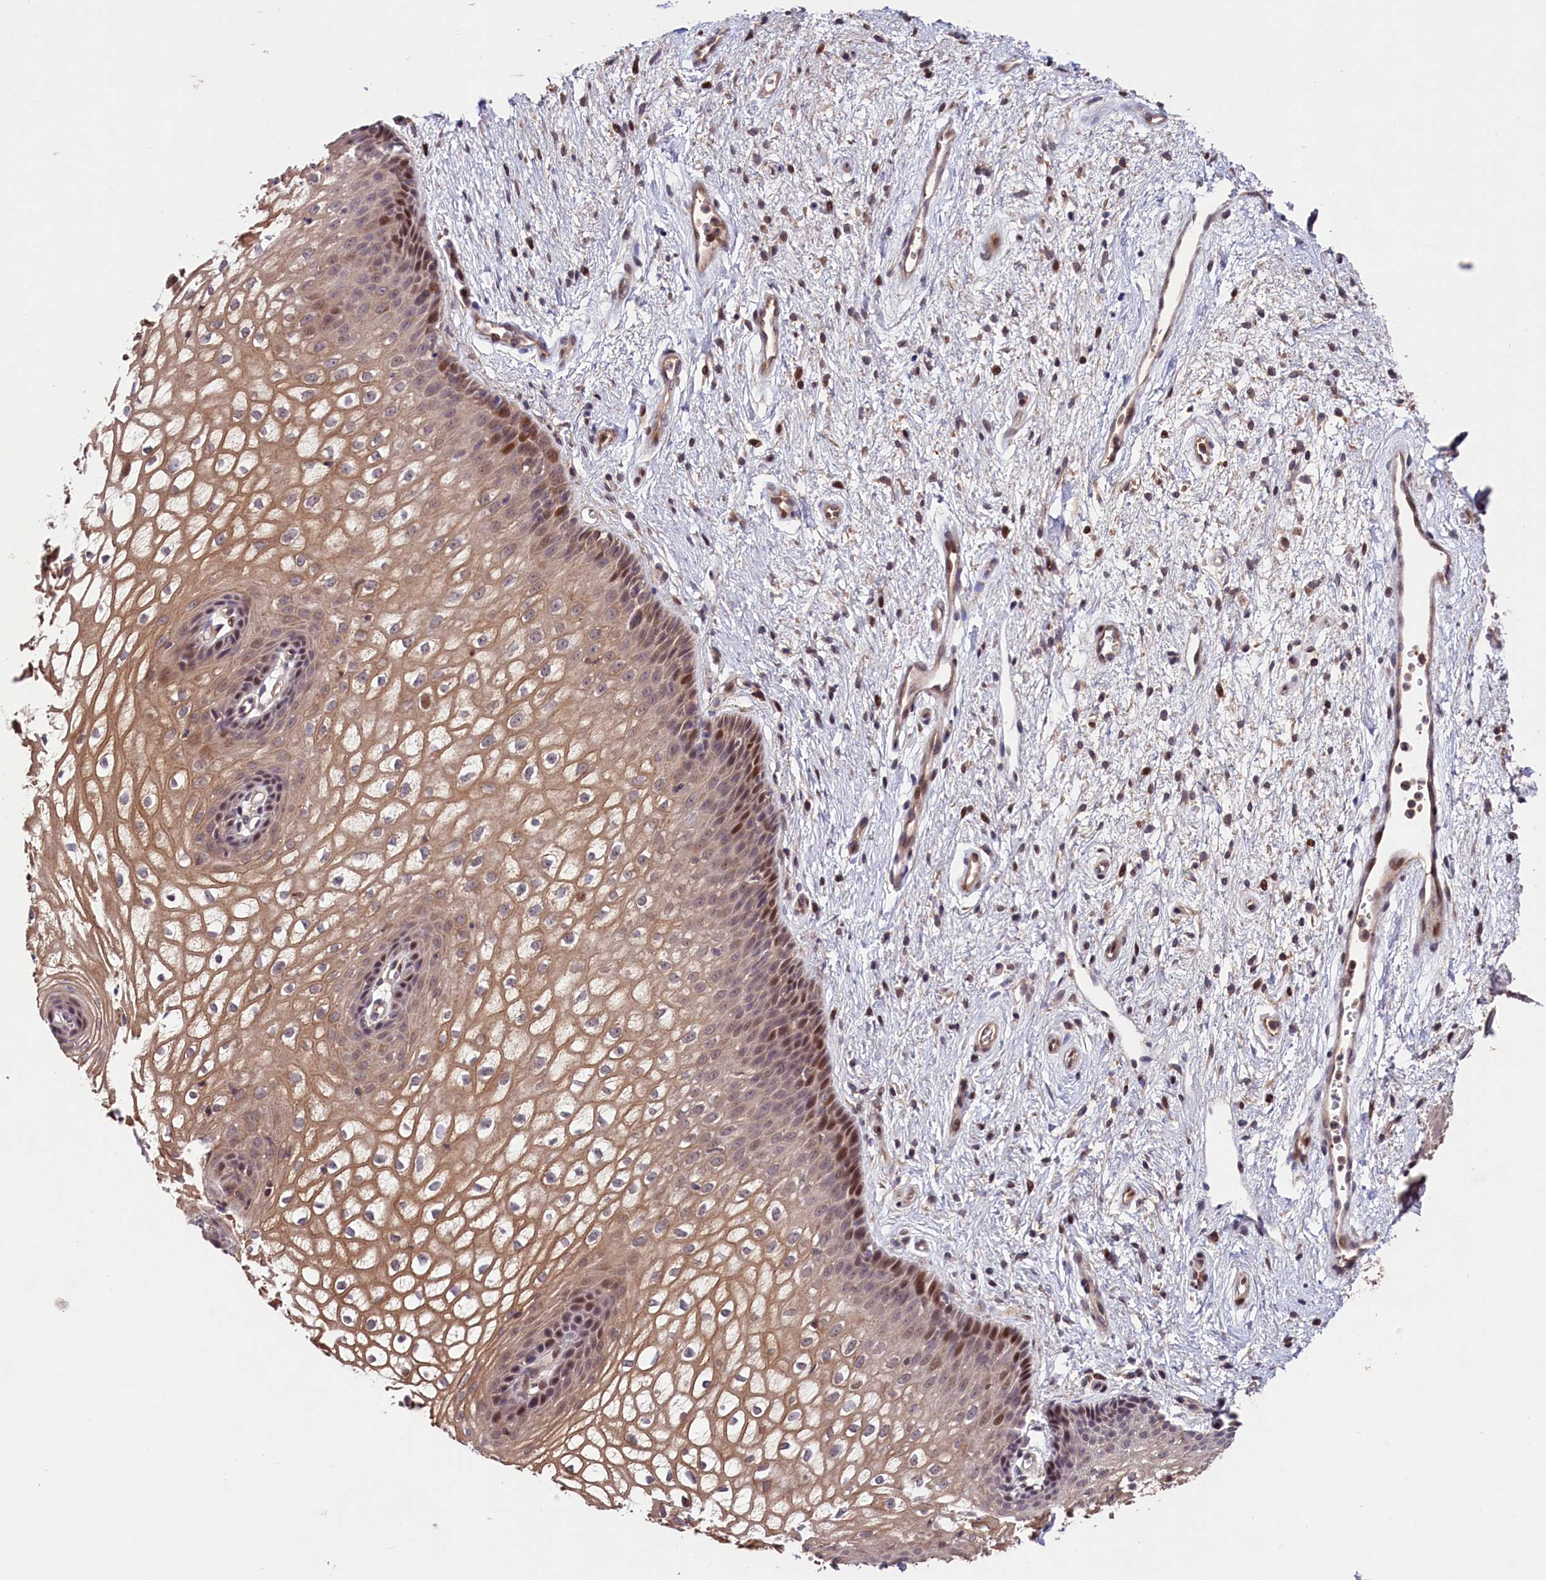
{"staining": {"intensity": "moderate", "quantity": ">75%", "location": "cytoplasmic/membranous,nuclear"}, "tissue": "vagina", "cell_type": "Squamous epithelial cells", "image_type": "normal", "snomed": [{"axis": "morphology", "description": "Normal tissue, NOS"}, {"axis": "topography", "description": "Vagina"}], "caption": "The photomicrograph exhibits immunohistochemical staining of benign vagina. There is moderate cytoplasmic/membranous,nuclear positivity is seen in approximately >75% of squamous epithelial cells.", "gene": "CACNA1H", "patient": {"sex": "female", "age": 34}}